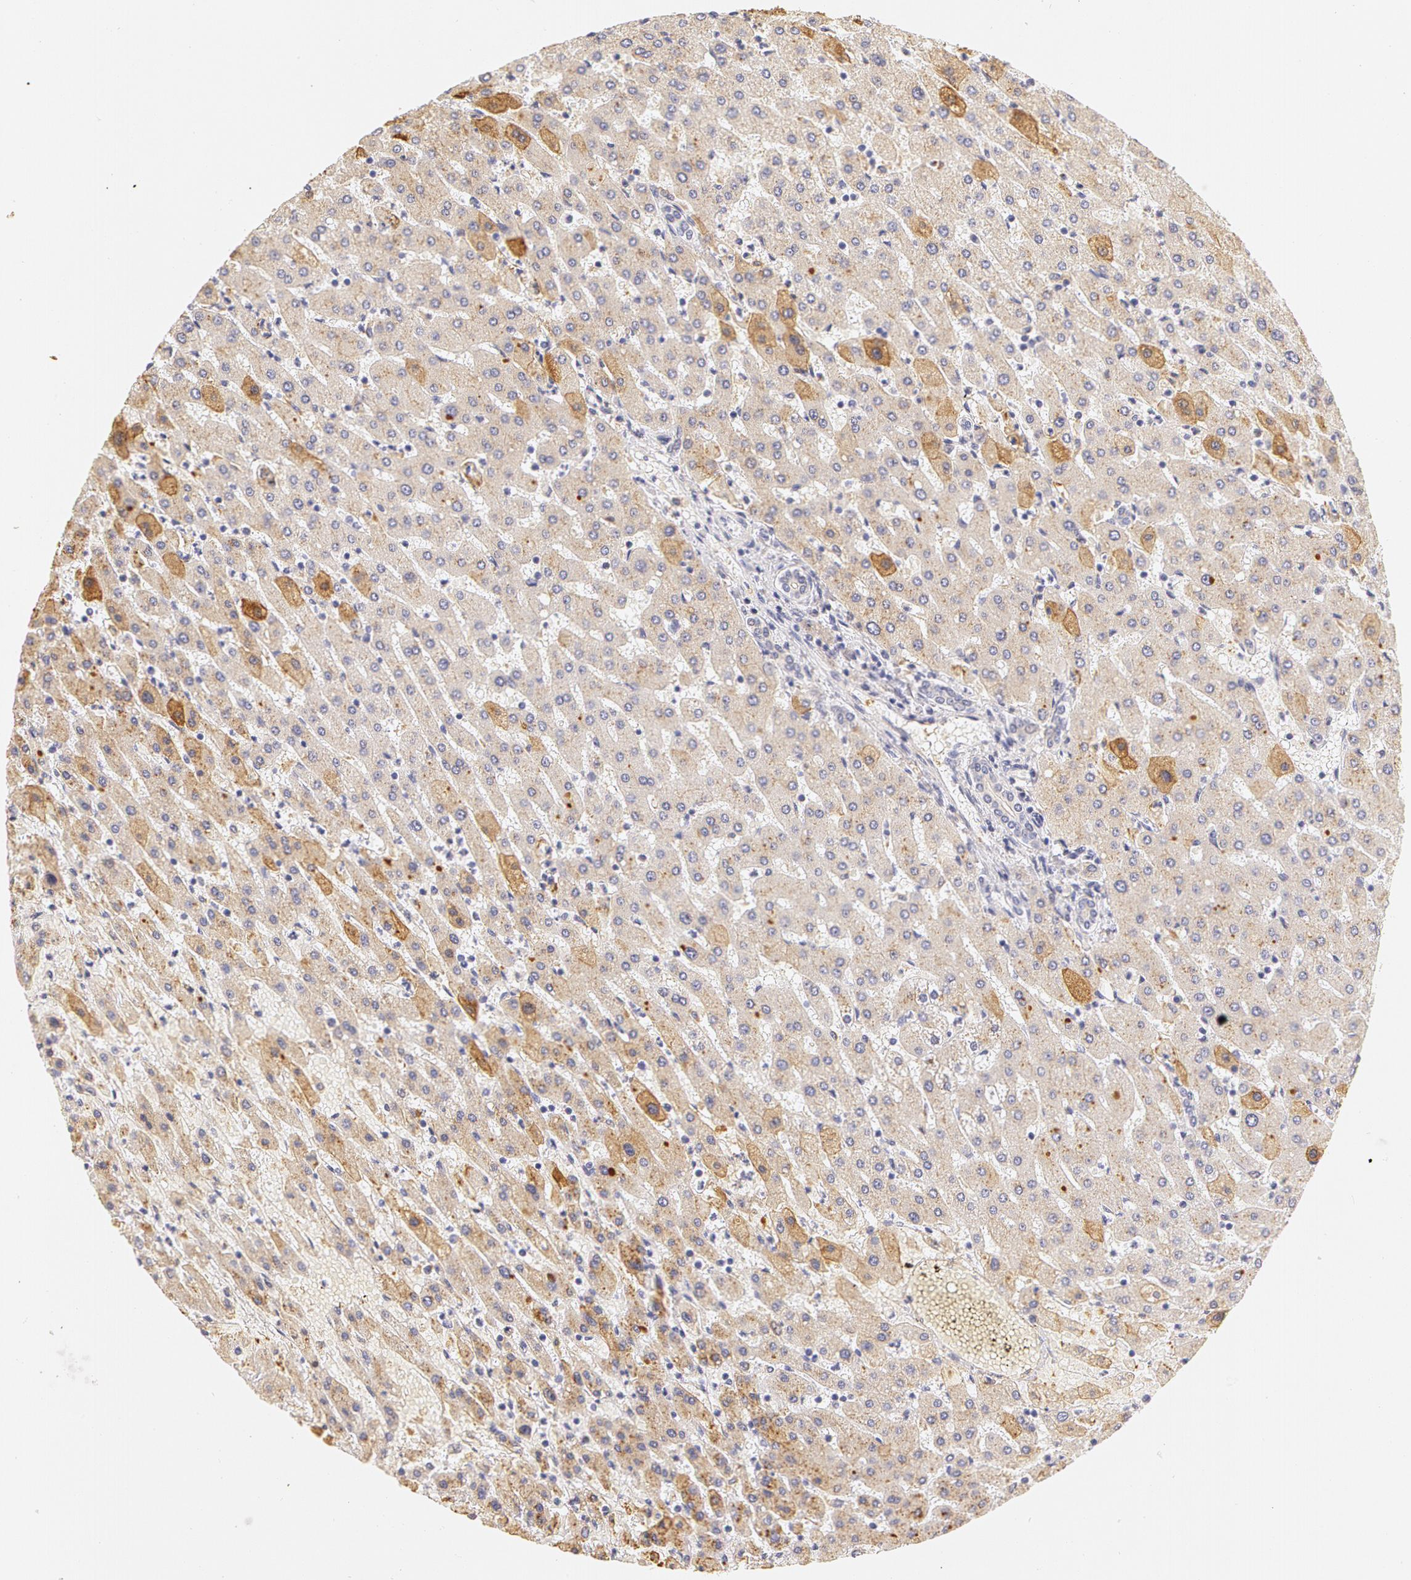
{"staining": {"intensity": "negative", "quantity": "none", "location": "none"}, "tissue": "liver", "cell_type": "Cholangiocytes", "image_type": "normal", "snomed": [{"axis": "morphology", "description": "Normal tissue, NOS"}, {"axis": "topography", "description": "Liver"}], "caption": "Normal liver was stained to show a protein in brown. There is no significant staining in cholangiocytes. The staining is performed using DAB (3,3'-diaminobenzidine) brown chromogen with nuclei counter-stained in using hematoxylin.", "gene": "AHSG", "patient": {"sex": "female", "age": 30}}